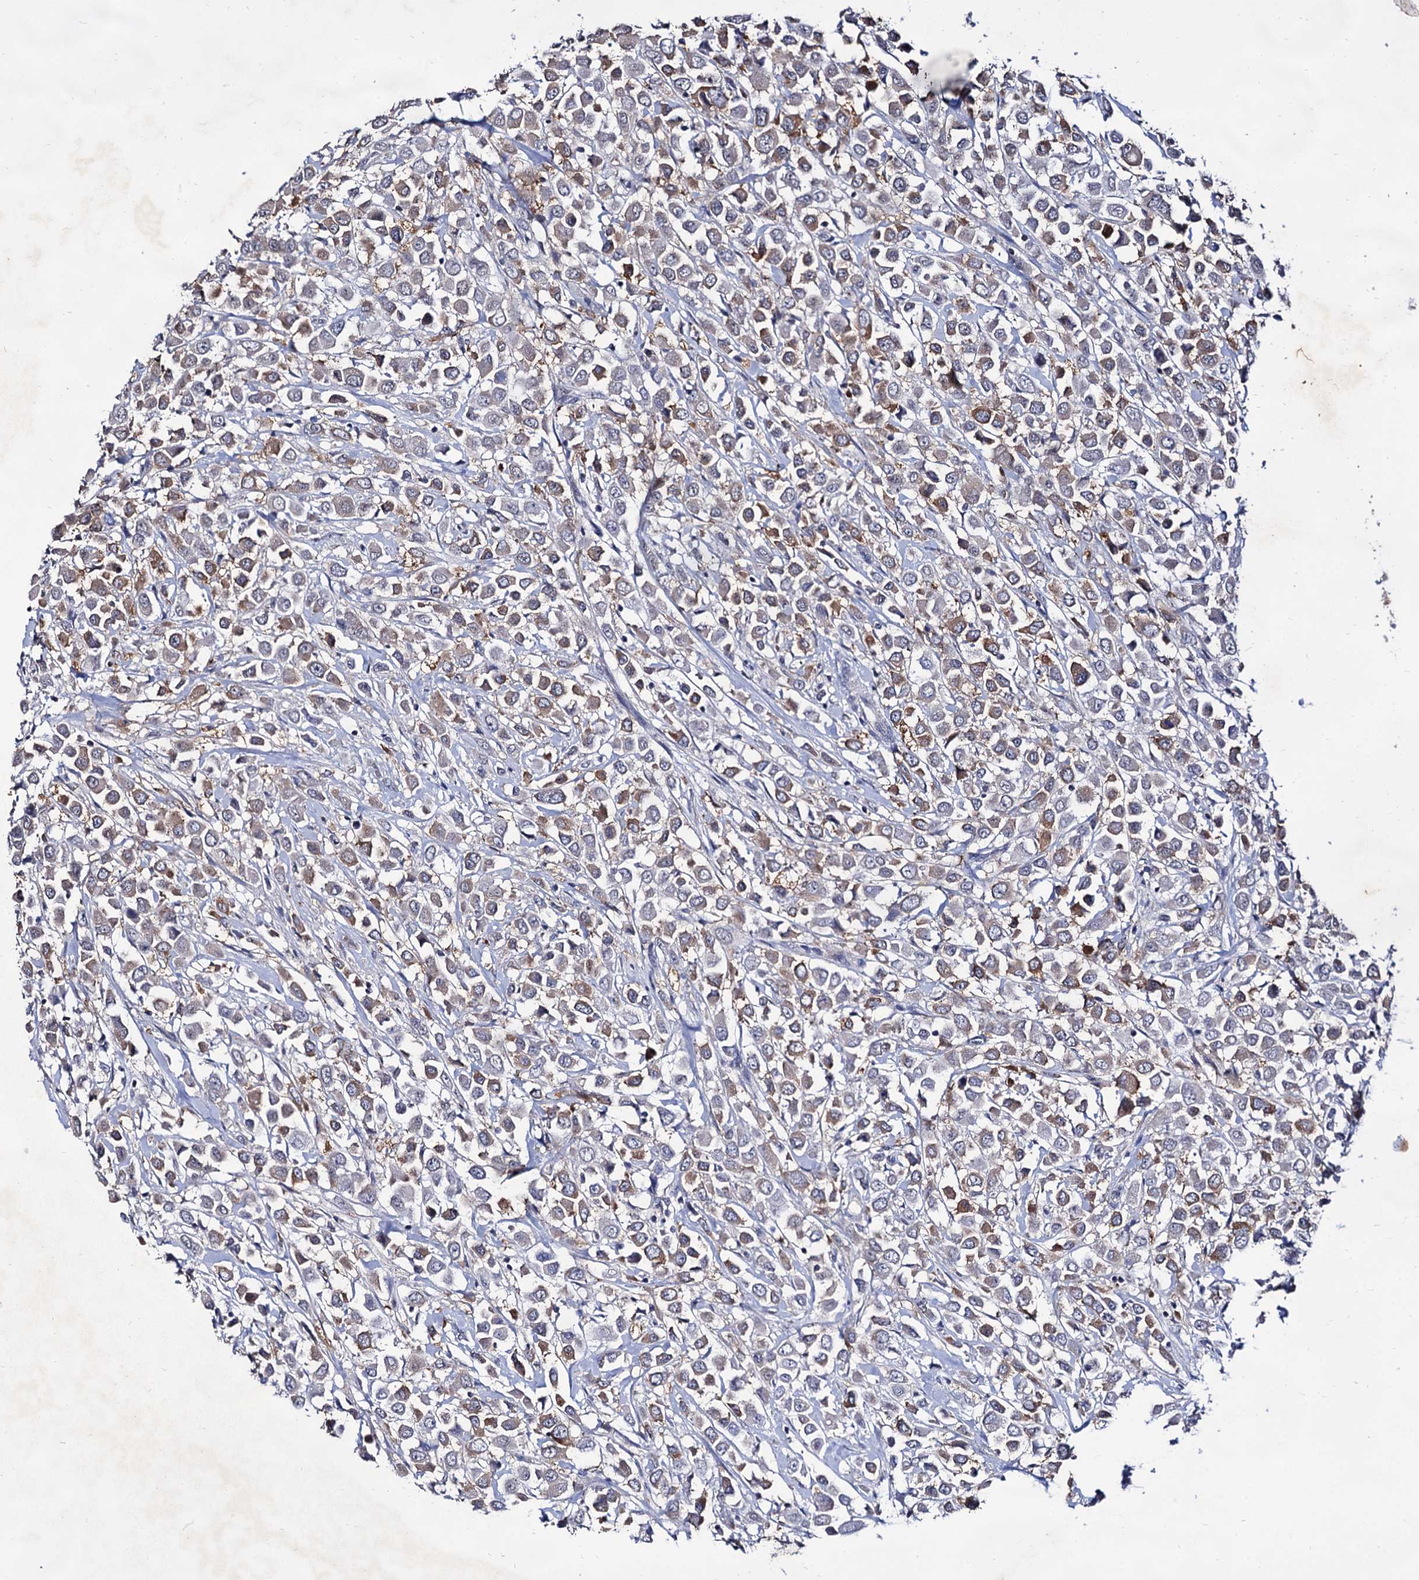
{"staining": {"intensity": "moderate", "quantity": "25%-75%", "location": "cytoplasmic/membranous"}, "tissue": "breast cancer", "cell_type": "Tumor cells", "image_type": "cancer", "snomed": [{"axis": "morphology", "description": "Duct carcinoma"}, {"axis": "topography", "description": "Breast"}], "caption": "IHC staining of invasive ductal carcinoma (breast), which displays medium levels of moderate cytoplasmic/membranous positivity in approximately 25%-75% of tumor cells indicating moderate cytoplasmic/membranous protein staining. The staining was performed using DAB (brown) for protein detection and nuclei were counterstained in hematoxylin (blue).", "gene": "ARFIP2", "patient": {"sex": "female", "age": 61}}